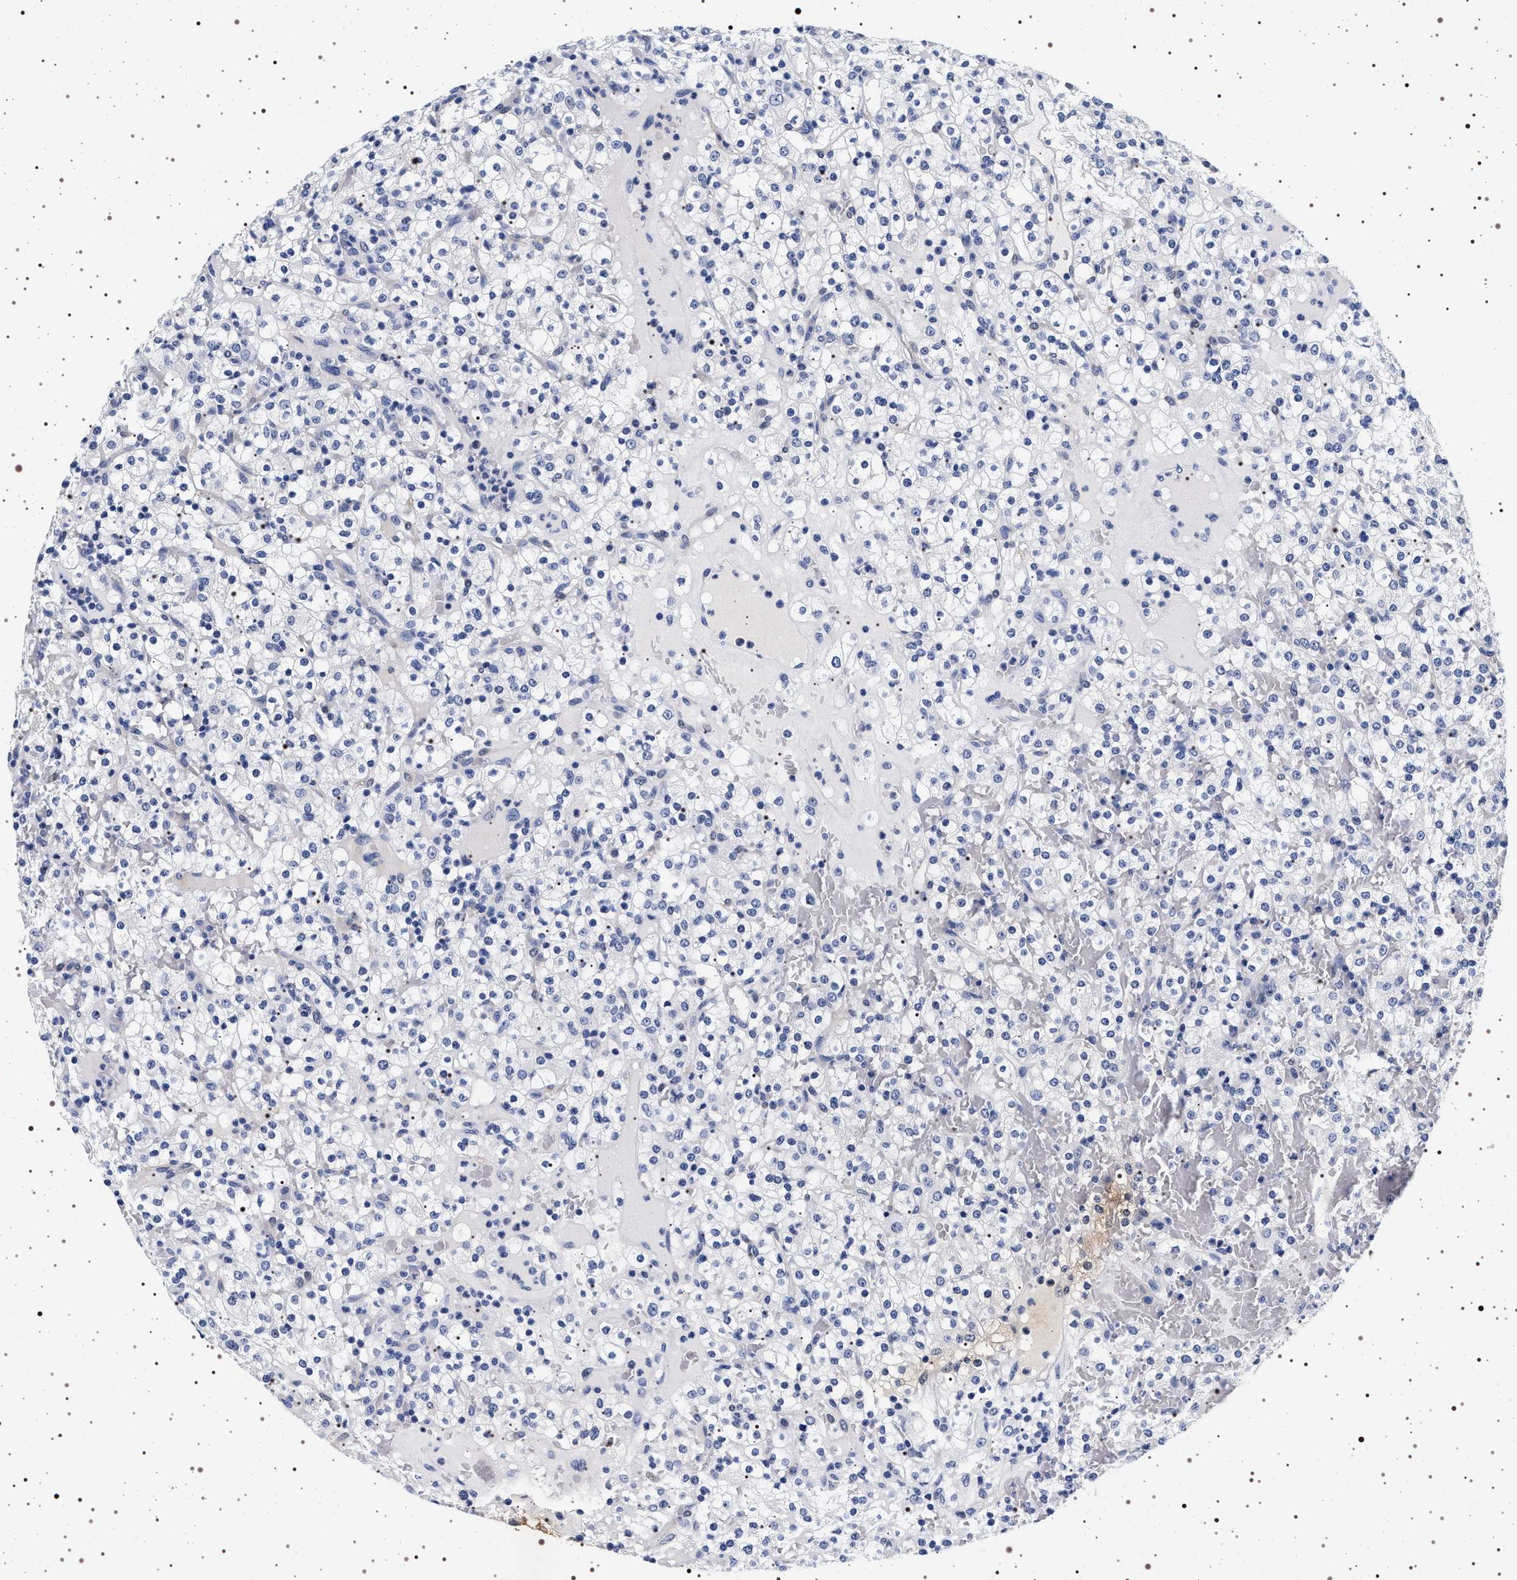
{"staining": {"intensity": "negative", "quantity": "none", "location": "none"}, "tissue": "renal cancer", "cell_type": "Tumor cells", "image_type": "cancer", "snomed": [{"axis": "morphology", "description": "Normal tissue, NOS"}, {"axis": "morphology", "description": "Adenocarcinoma, NOS"}, {"axis": "topography", "description": "Kidney"}], "caption": "There is no significant positivity in tumor cells of renal cancer (adenocarcinoma).", "gene": "MAPK10", "patient": {"sex": "female", "age": 72}}